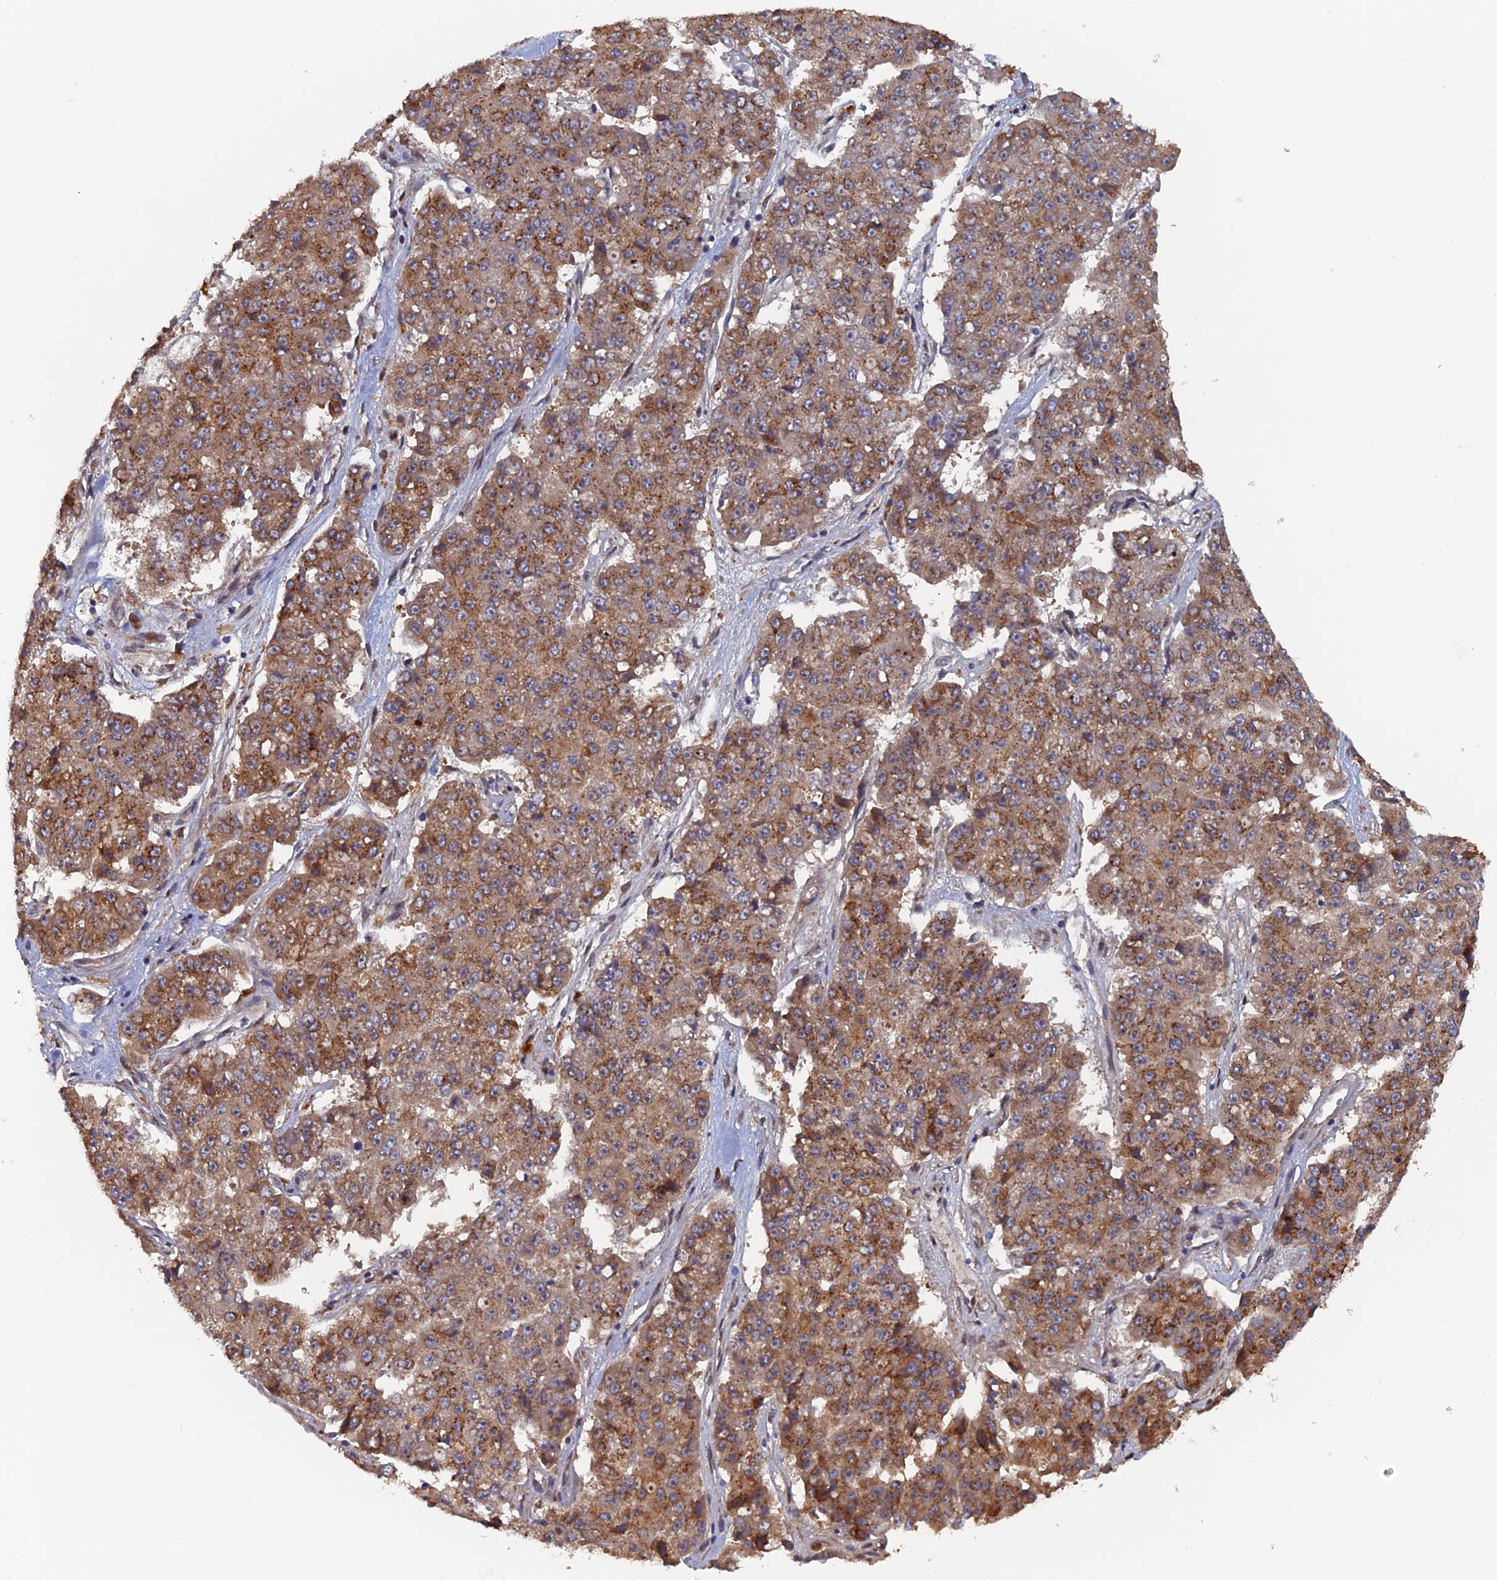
{"staining": {"intensity": "moderate", "quantity": ">75%", "location": "cytoplasmic/membranous"}, "tissue": "pancreatic cancer", "cell_type": "Tumor cells", "image_type": "cancer", "snomed": [{"axis": "morphology", "description": "Adenocarcinoma, NOS"}, {"axis": "topography", "description": "Pancreas"}], "caption": "Human pancreatic cancer (adenocarcinoma) stained with a protein marker demonstrates moderate staining in tumor cells.", "gene": "VPS37C", "patient": {"sex": "male", "age": 50}}